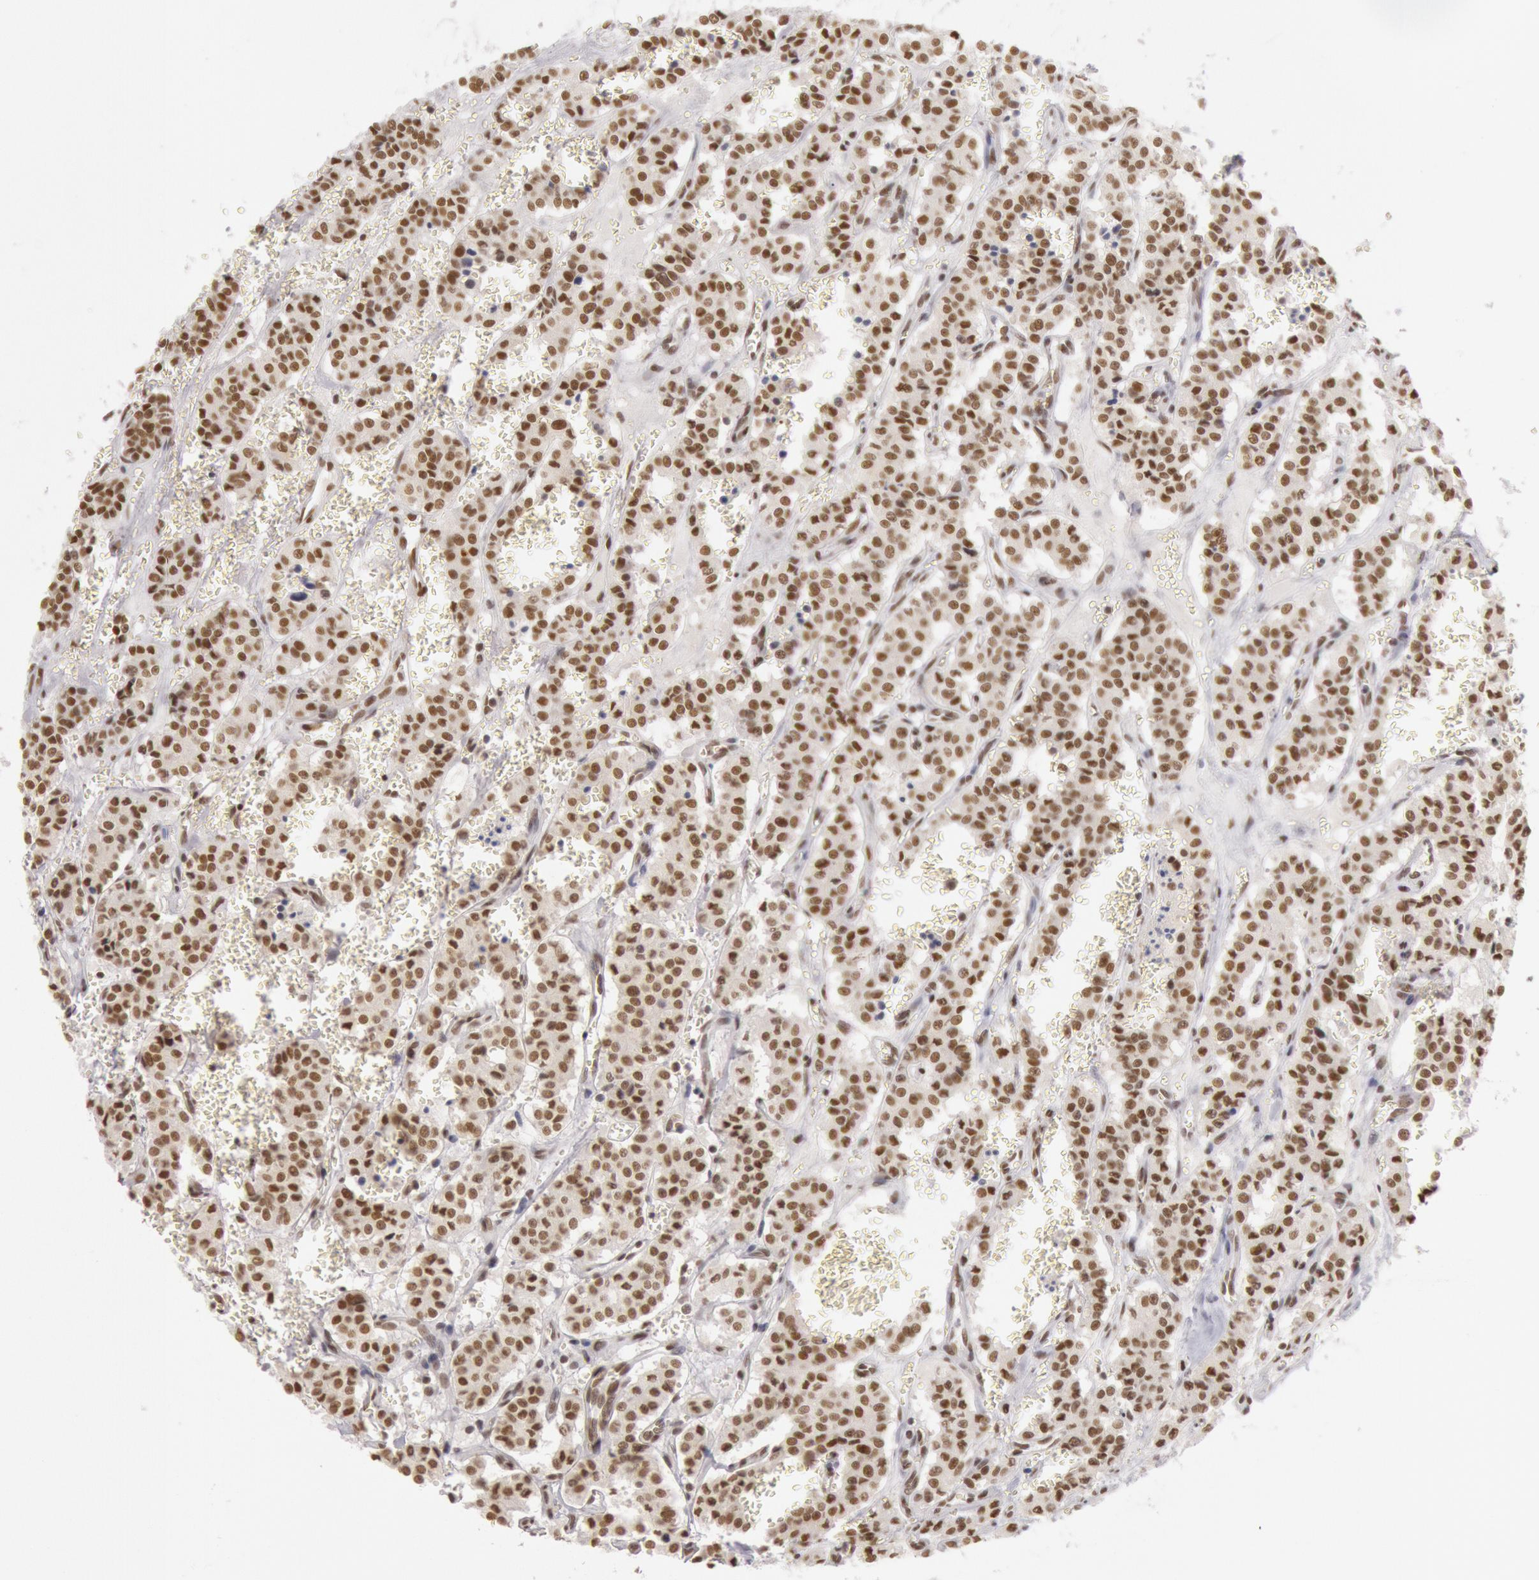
{"staining": {"intensity": "moderate", "quantity": ">75%", "location": "nuclear"}, "tissue": "carcinoid", "cell_type": "Tumor cells", "image_type": "cancer", "snomed": [{"axis": "morphology", "description": "Carcinoid, malignant, NOS"}, {"axis": "topography", "description": "Bronchus"}], "caption": "Malignant carcinoid stained with a brown dye exhibits moderate nuclear positive positivity in about >75% of tumor cells.", "gene": "ESS2", "patient": {"sex": "male", "age": 55}}